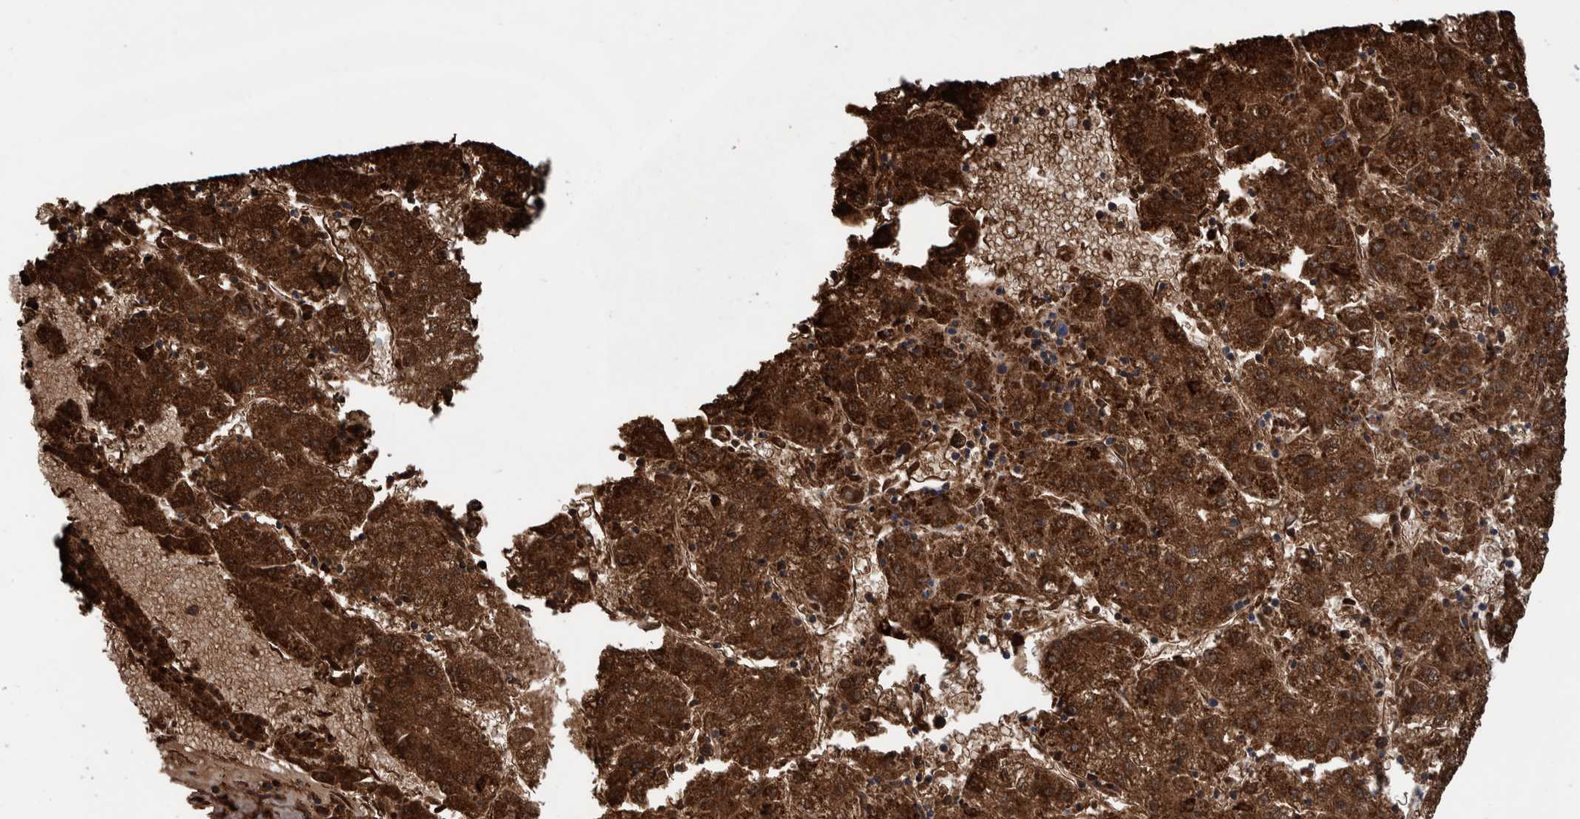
{"staining": {"intensity": "strong", "quantity": ">75%", "location": "cytoplasmic/membranous"}, "tissue": "liver cancer", "cell_type": "Tumor cells", "image_type": "cancer", "snomed": [{"axis": "morphology", "description": "Carcinoma, Hepatocellular, NOS"}, {"axis": "topography", "description": "Liver"}], "caption": "The photomicrograph reveals a brown stain indicating the presence of a protein in the cytoplasmic/membranous of tumor cells in liver cancer (hepatocellular carcinoma).", "gene": "DECR1", "patient": {"sex": "male", "age": 80}}